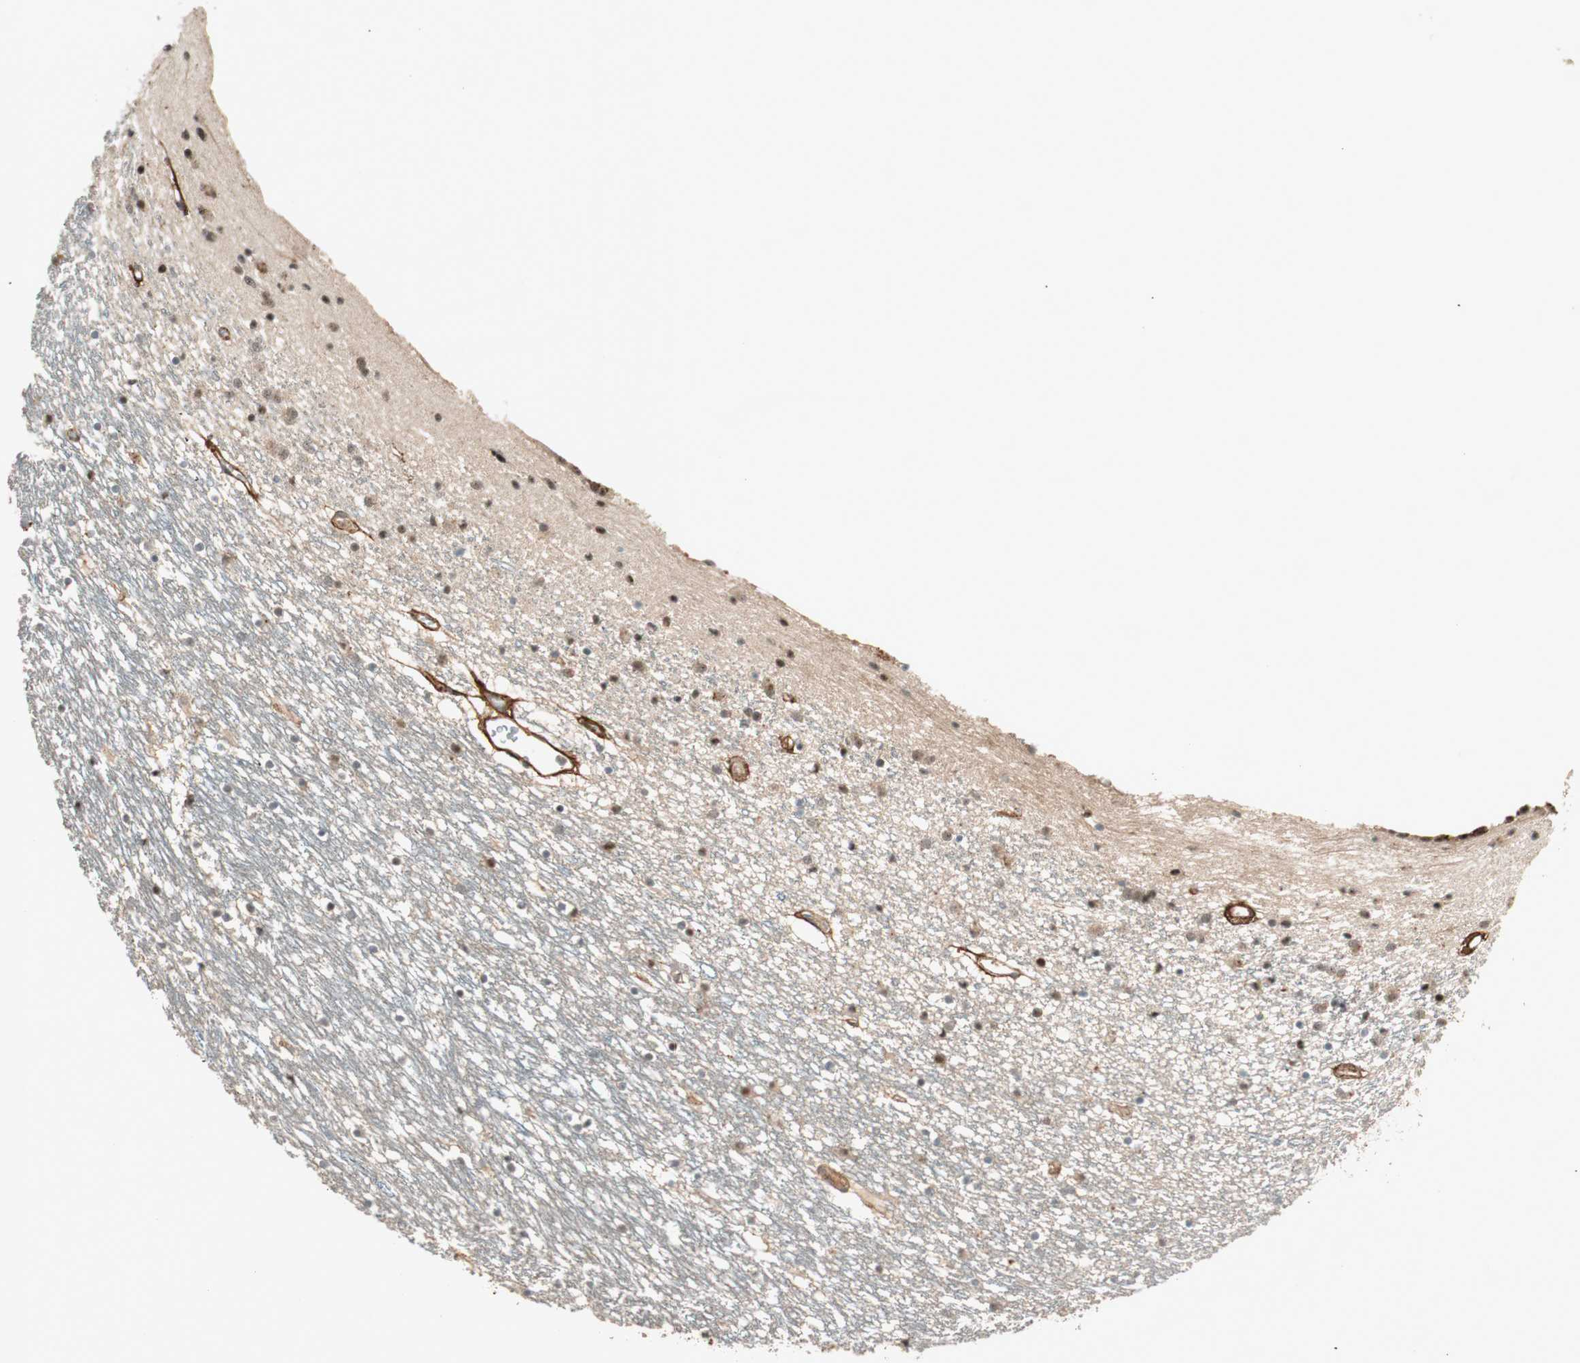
{"staining": {"intensity": "weak", "quantity": "25%-75%", "location": "nuclear"}, "tissue": "caudate", "cell_type": "Glial cells", "image_type": "normal", "snomed": [{"axis": "morphology", "description": "Normal tissue, NOS"}, {"axis": "topography", "description": "Lateral ventricle wall"}], "caption": "DAB (3,3'-diaminobenzidine) immunohistochemical staining of normal caudate reveals weak nuclear protein staining in approximately 25%-75% of glial cells.", "gene": "EPHA6", "patient": {"sex": "male", "age": 45}}